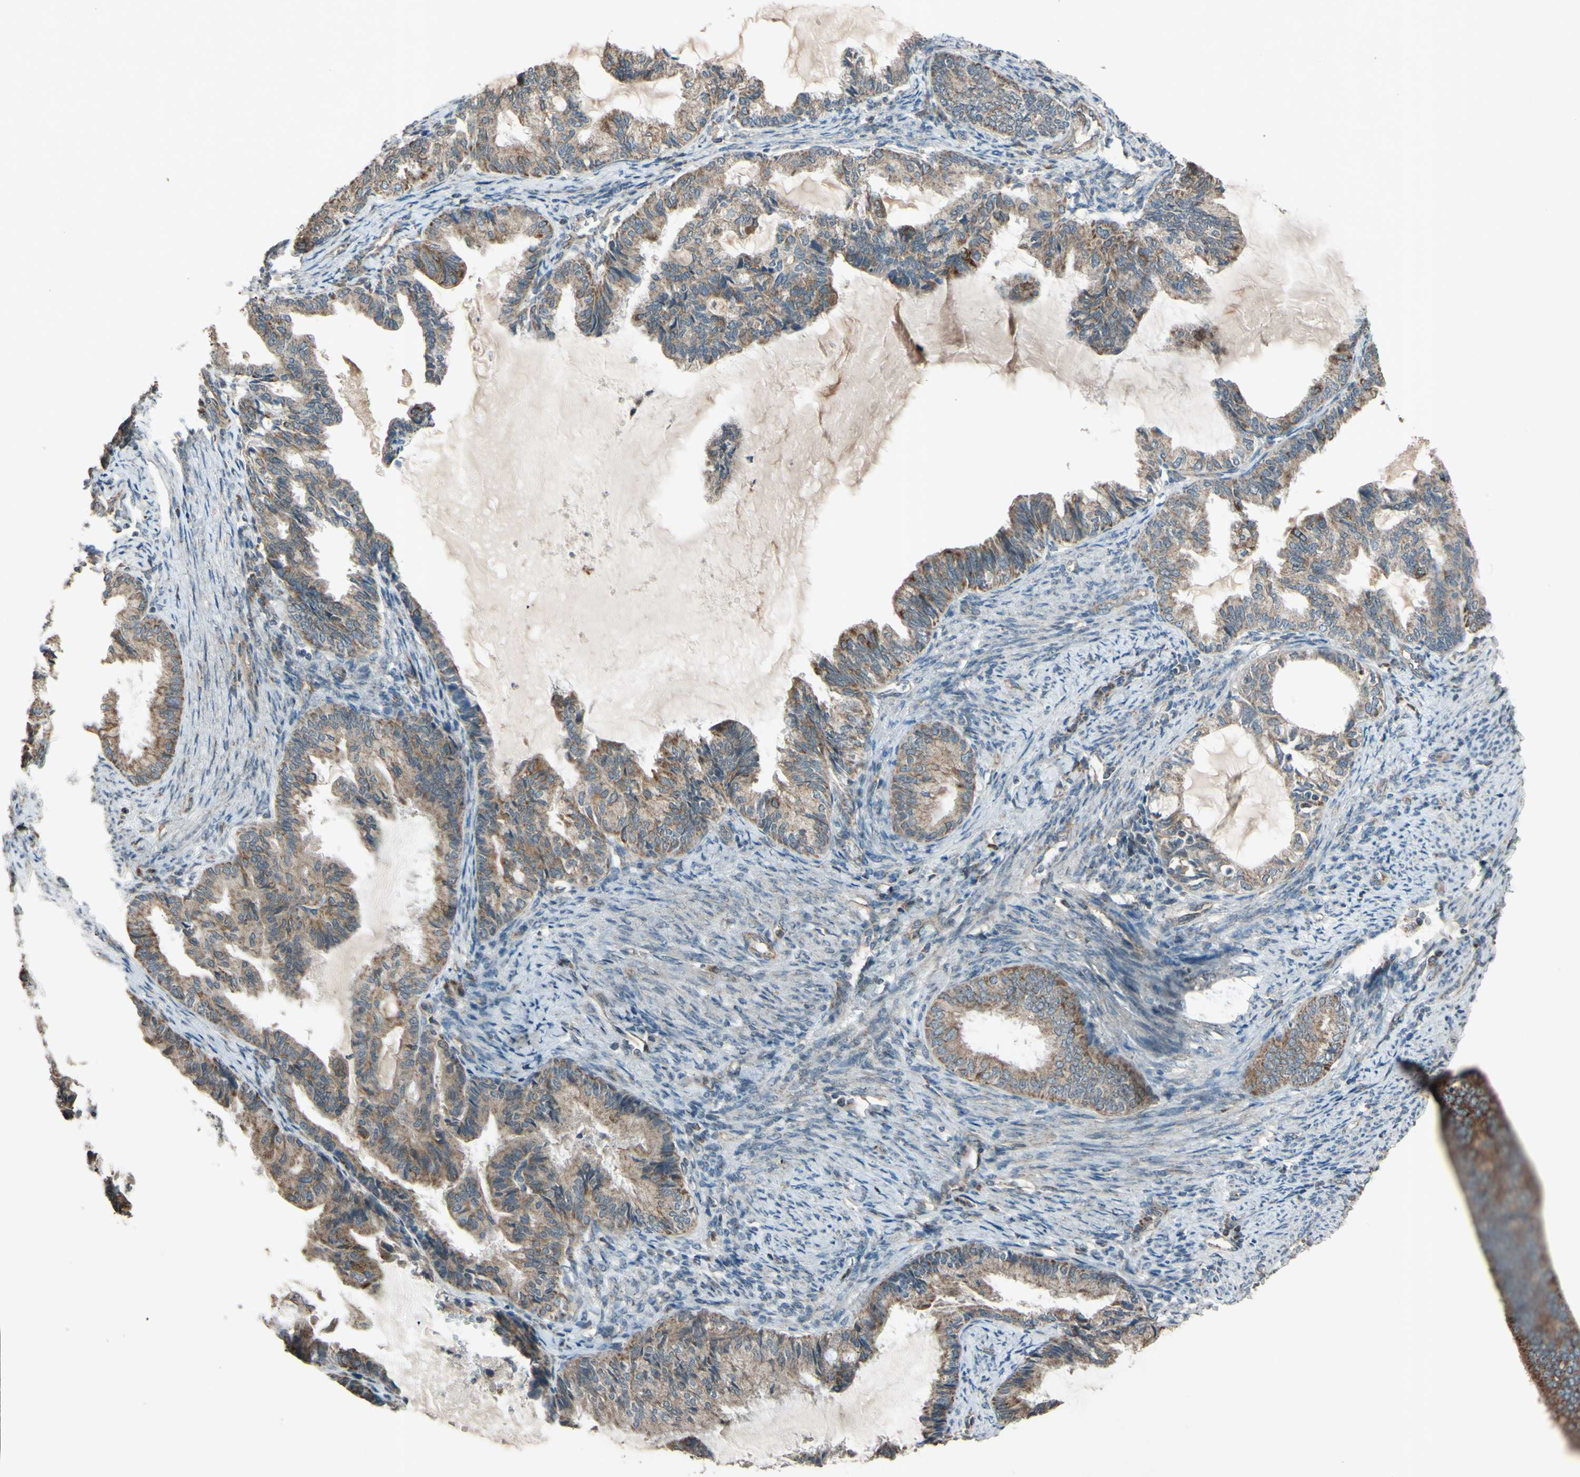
{"staining": {"intensity": "moderate", "quantity": "25%-75%", "location": "cytoplasmic/membranous"}, "tissue": "endometrial cancer", "cell_type": "Tumor cells", "image_type": "cancer", "snomed": [{"axis": "morphology", "description": "Adenocarcinoma, NOS"}, {"axis": "topography", "description": "Endometrium"}], "caption": "Immunohistochemical staining of human endometrial cancer reveals medium levels of moderate cytoplasmic/membranous staining in about 25%-75% of tumor cells.", "gene": "ACOT8", "patient": {"sex": "female", "age": 86}}